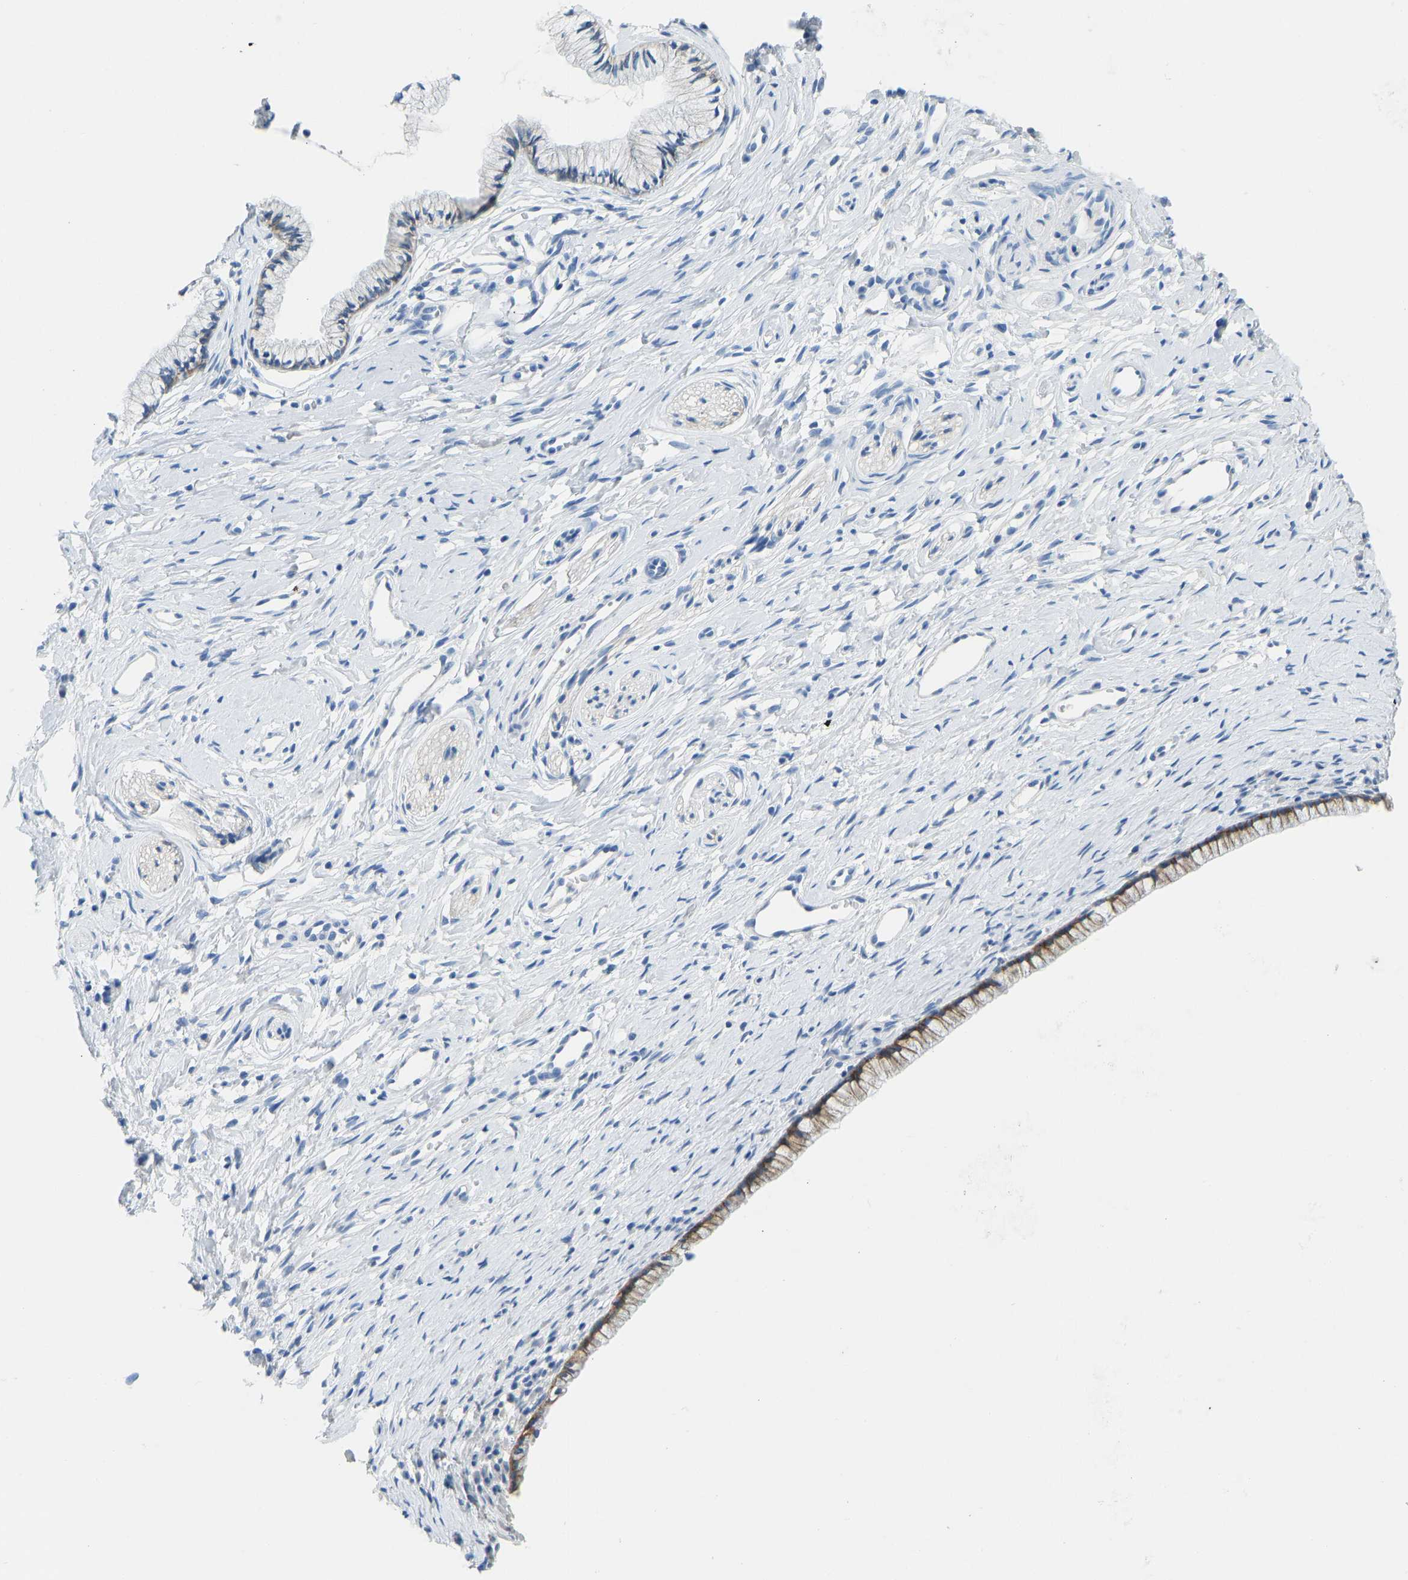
{"staining": {"intensity": "moderate", "quantity": "25%-75%", "location": "cytoplasmic/membranous"}, "tissue": "cervix", "cell_type": "Glandular cells", "image_type": "normal", "snomed": [{"axis": "morphology", "description": "Normal tissue, NOS"}, {"axis": "topography", "description": "Cervix"}], "caption": "Glandular cells show moderate cytoplasmic/membranous expression in approximately 25%-75% of cells in benign cervix.", "gene": "ATP1A1", "patient": {"sex": "female", "age": 77}}